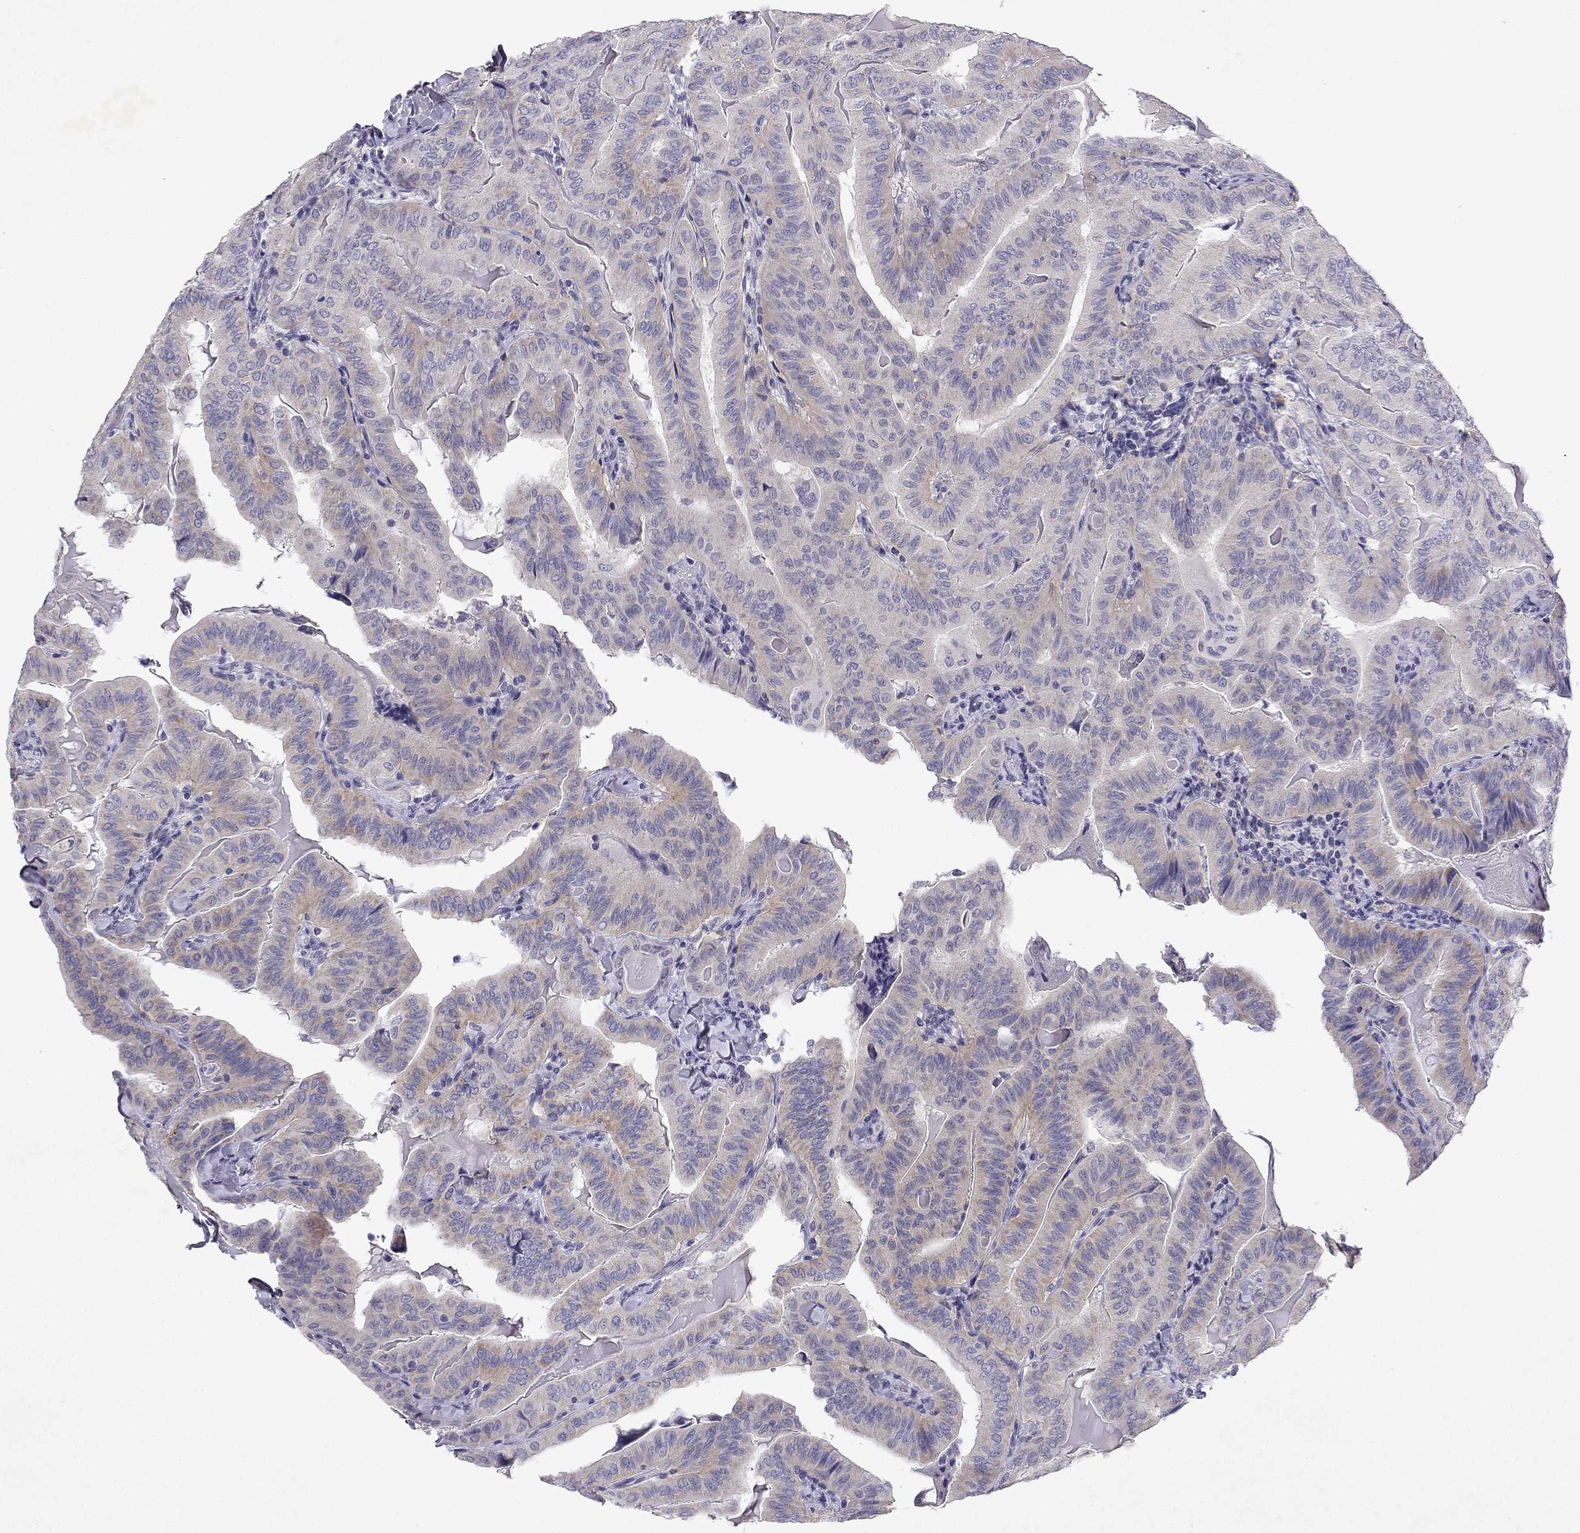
{"staining": {"intensity": "negative", "quantity": "none", "location": "none"}, "tissue": "thyroid cancer", "cell_type": "Tumor cells", "image_type": "cancer", "snomed": [{"axis": "morphology", "description": "Papillary adenocarcinoma, NOS"}, {"axis": "topography", "description": "Thyroid gland"}], "caption": "Tumor cells show no significant positivity in thyroid papillary adenocarcinoma.", "gene": "SLC6A4", "patient": {"sex": "female", "age": 68}}